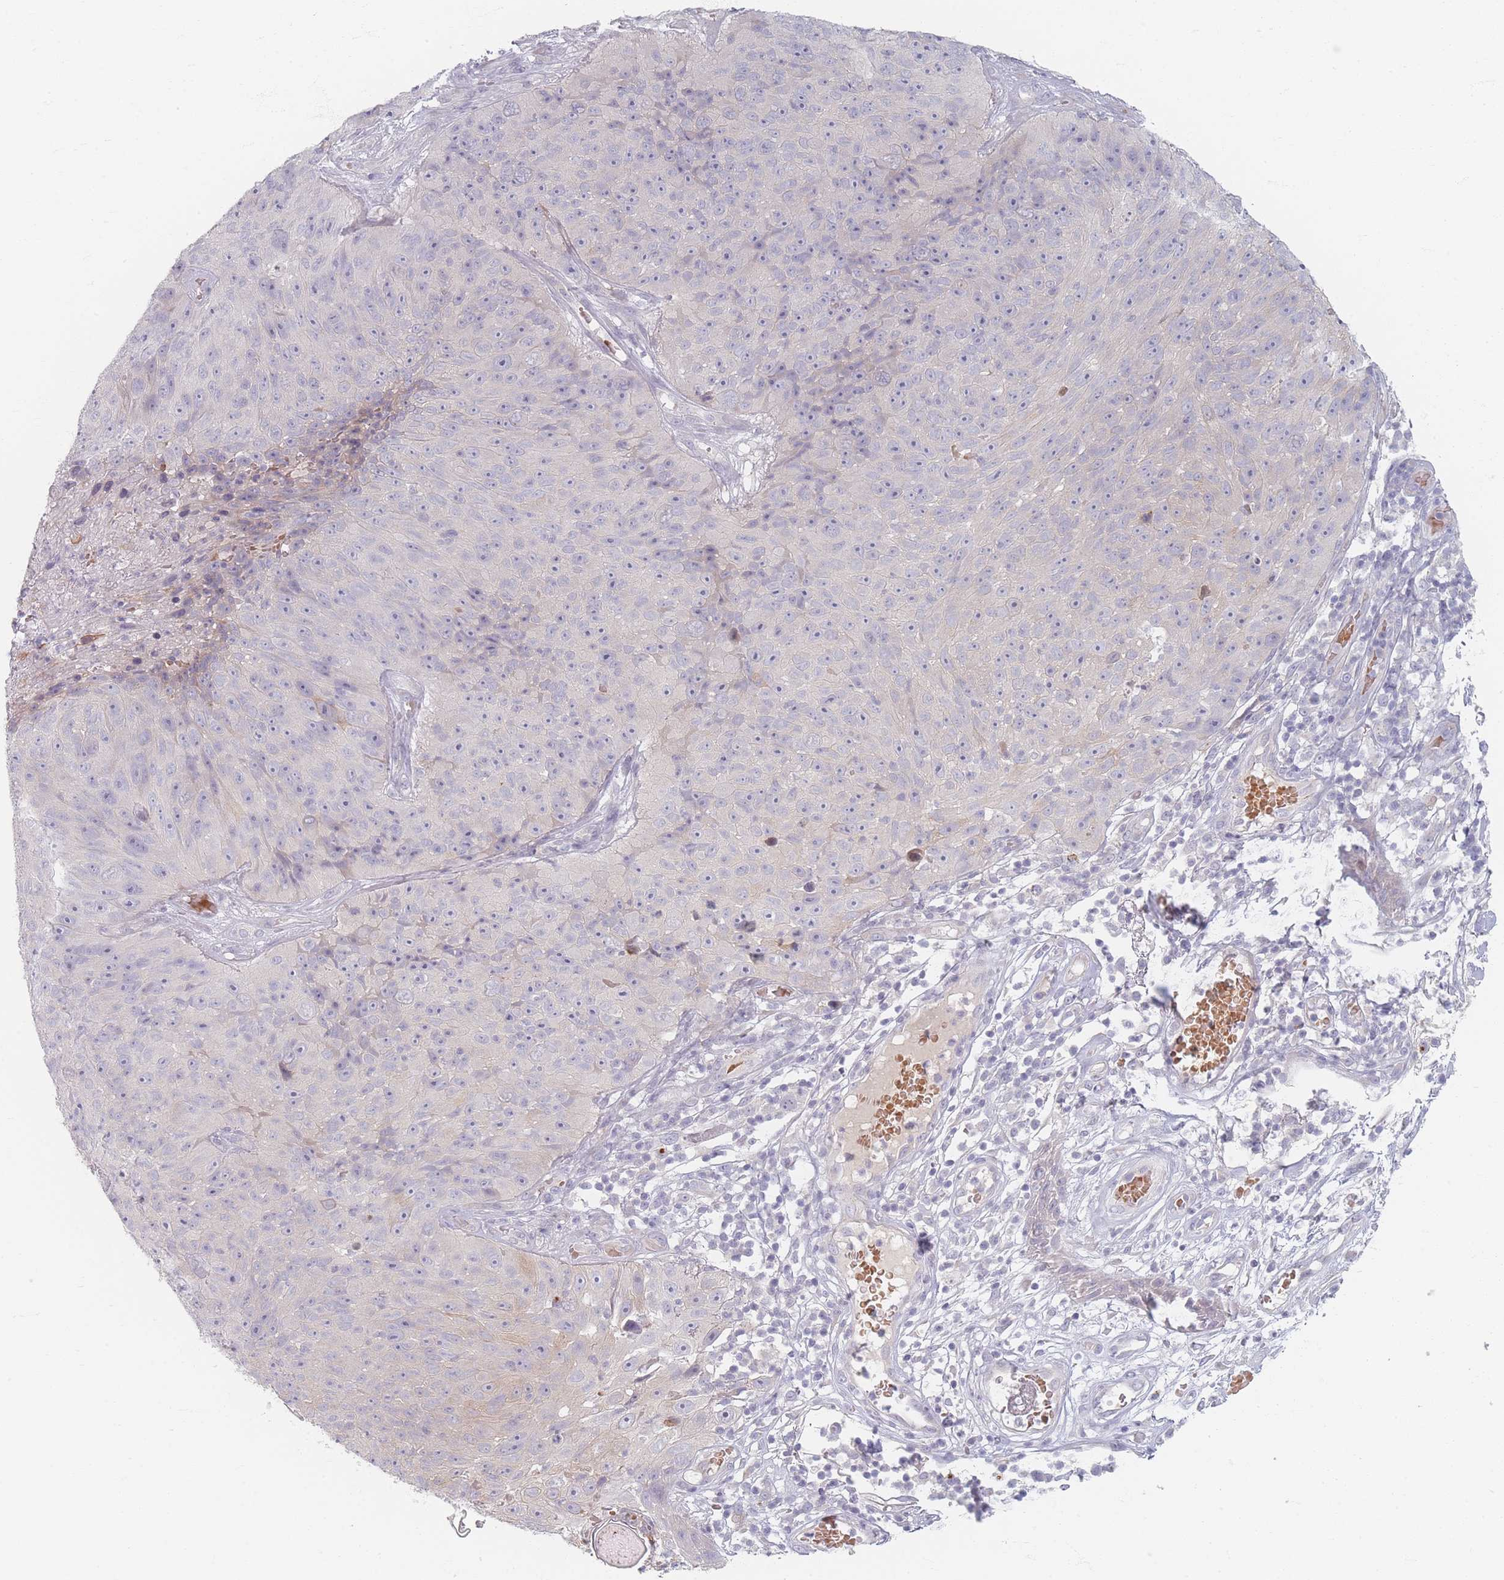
{"staining": {"intensity": "negative", "quantity": "none", "location": "none"}, "tissue": "skin cancer", "cell_type": "Tumor cells", "image_type": "cancer", "snomed": [{"axis": "morphology", "description": "Squamous cell carcinoma, NOS"}, {"axis": "topography", "description": "Skin"}], "caption": "There is no significant positivity in tumor cells of skin cancer (squamous cell carcinoma). Brightfield microscopy of immunohistochemistry stained with DAB (brown) and hematoxylin (blue), captured at high magnification.", "gene": "TMOD1", "patient": {"sex": "female", "age": 87}}